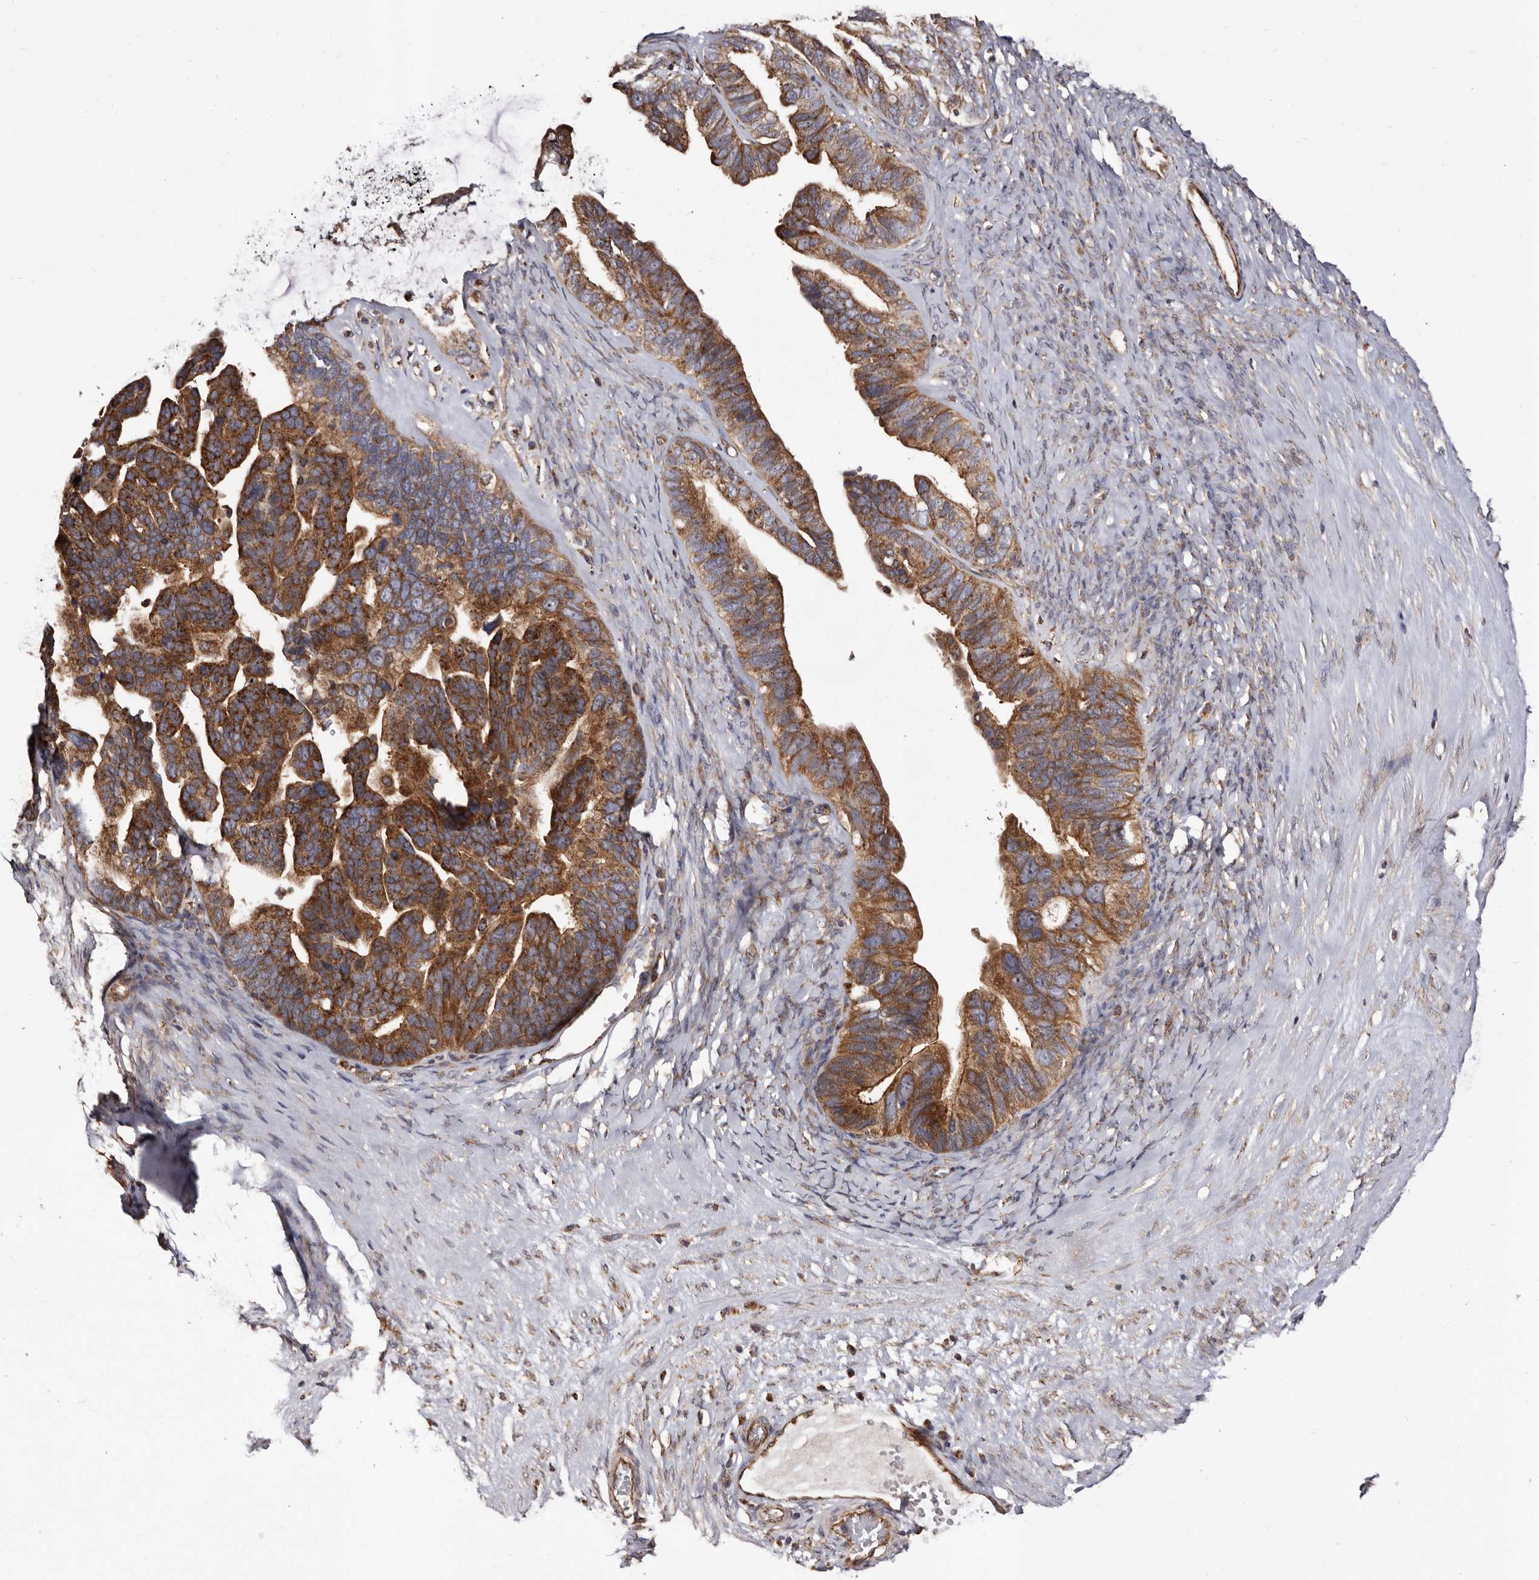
{"staining": {"intensity": "strong", "quantity": ">75%", "location": "cytoplasmic/membranous"}, "tissue": "ovarian cancer", "cell_type": "Tumor cells", "image_type": "cancer", "snomed": [{"axis": "morphology", "description": "Cystadenocarcinoma, serous, NOS"}, {"axis": "topography", "description": "Ovary"}], "caption": "There is high levels of strong cytoplasmic/membranous staining in tumor cells of ovarian cancer (serous cystadenocarcinoma), as demonstrated by immunohistochemical staining (brown color).", "gene": "LUZP1", "patient": {"sex": "female", "age": 56}}